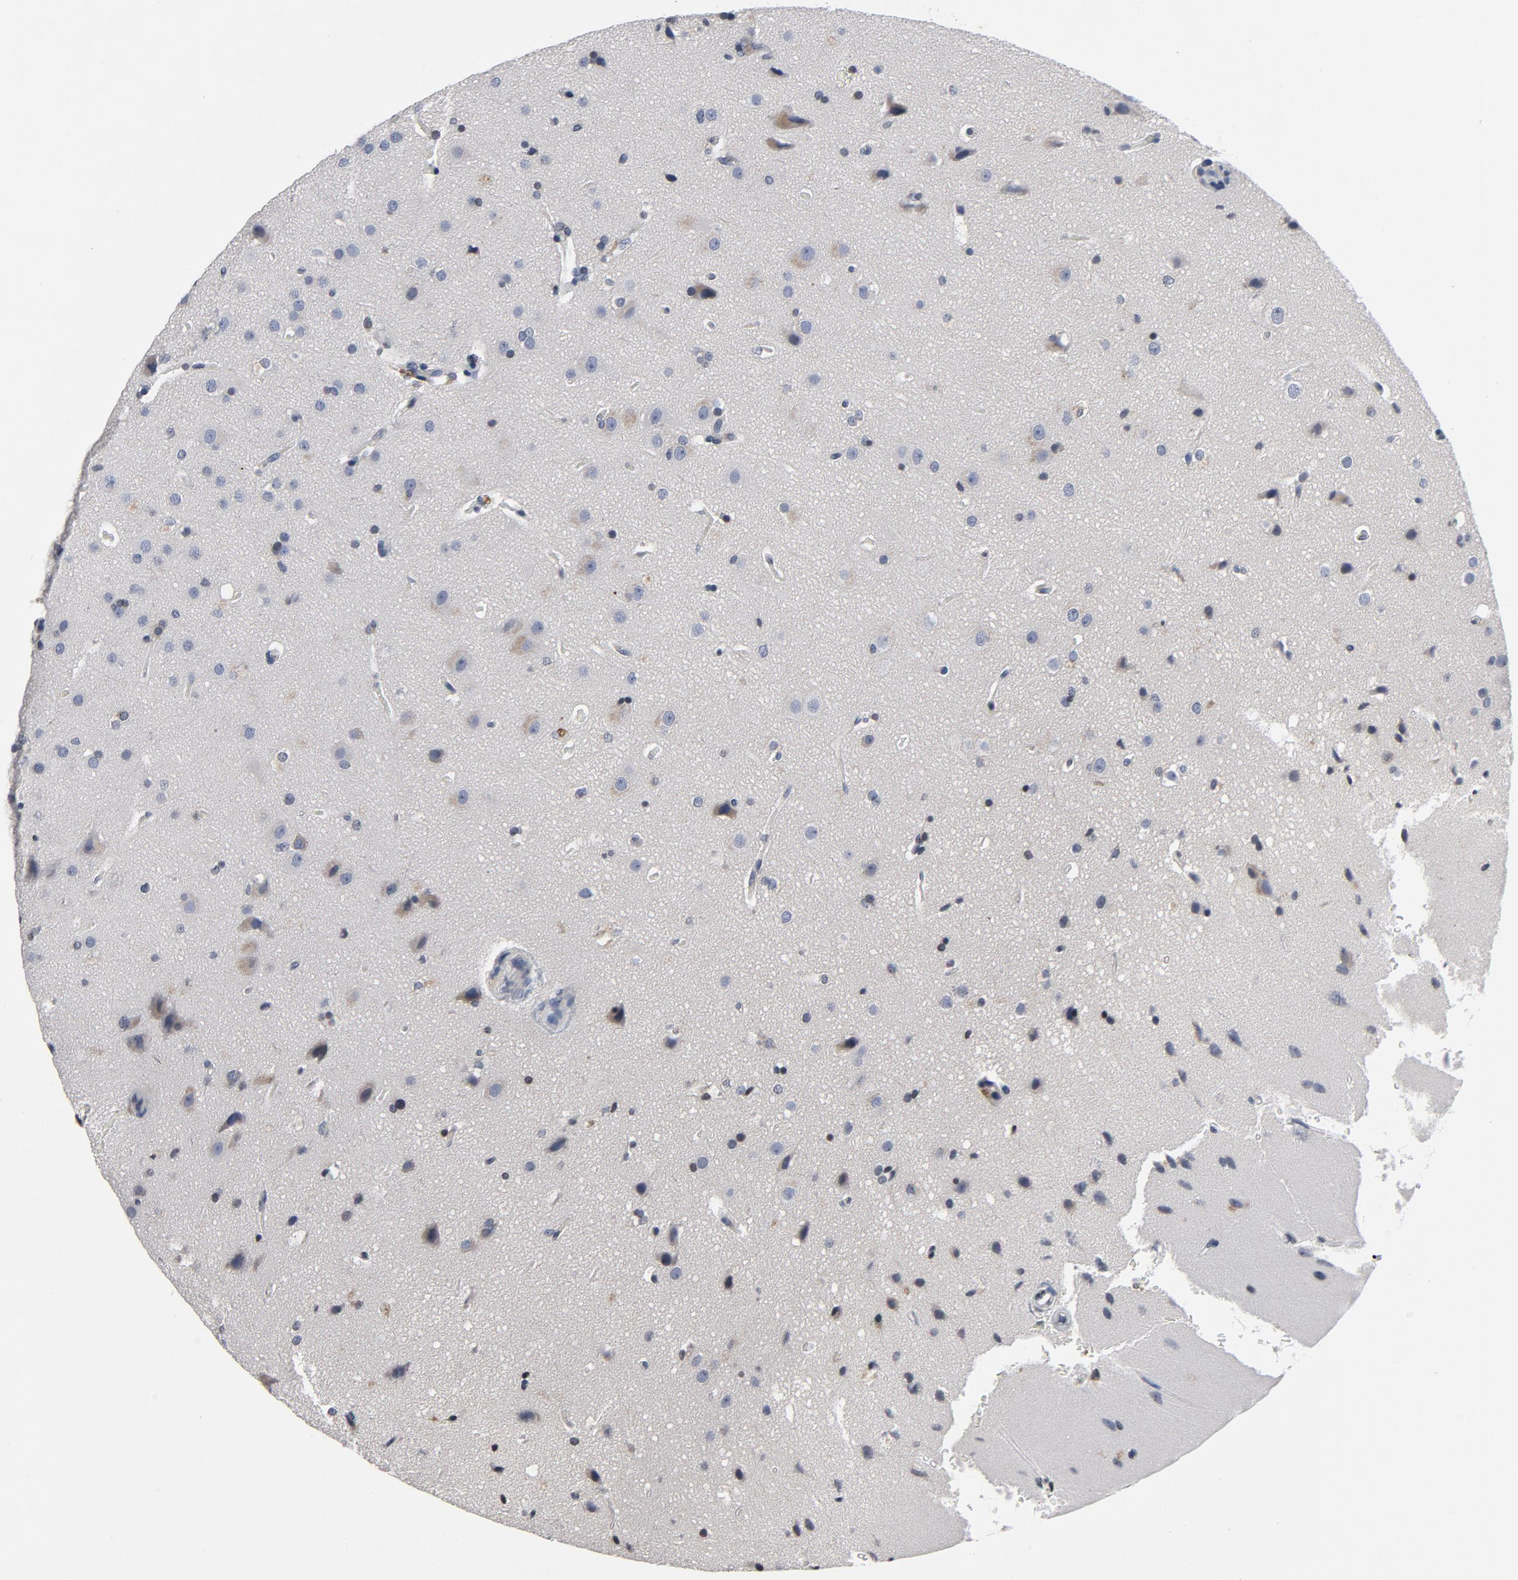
{"staining": {"intensity": "negative", "quantity": "none", "location": "none"}, "tissue": "glioma", "cell_type": "Tumor cells", "image_type": "cancer", "snomed": [{"axis": "morphology", "description": "Glioma, malignant, Low grade"}, {"axis": "topography", "description": "Cerebral cortex"}], "caption": "This is an immunohistochemistry photomicrograph of malignant glioma (low-grade). There is no positivity in tumor cells.", "gene": "TCL1A", "patient": {"sex": "female", "age": 47}}